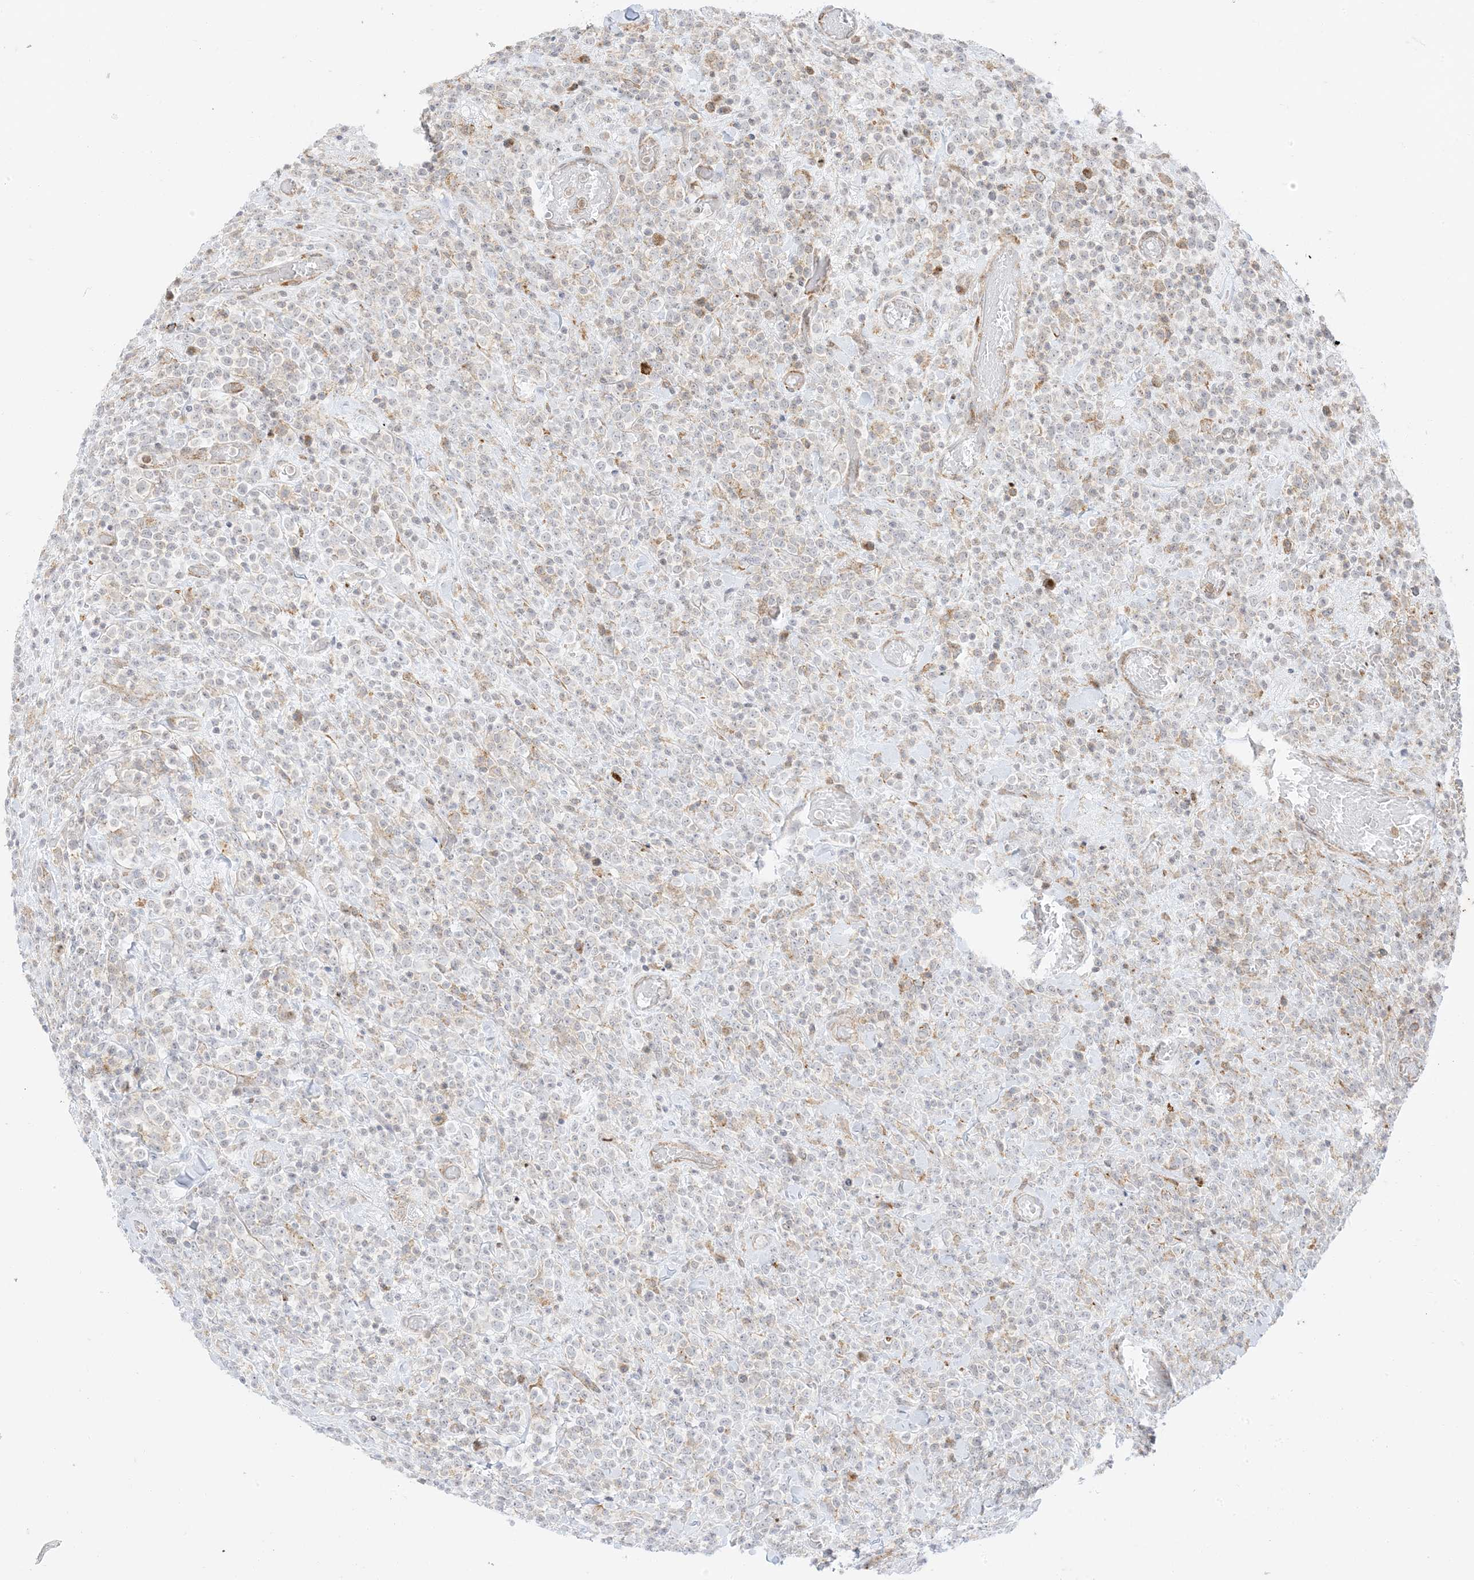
{"staining": {"intensity": "negative", "quantity": "none", "location": "none"}, "tissue": "lymphoma", "cell_type": "Tumor cells", "image_type": "cancer", "snomed": [{"axis": "morphology", "description": "Malignant lymphoma, non-Hodgkin's type, High grade"}, {"axis": "topography", "description": "Colon"}], "caption": "Immunohistochemical staining of lymphoma demonstrates no significant positivity in tumor cells.", "gene": "RAC1", "patient": {"sex": "female", "age": 53}}